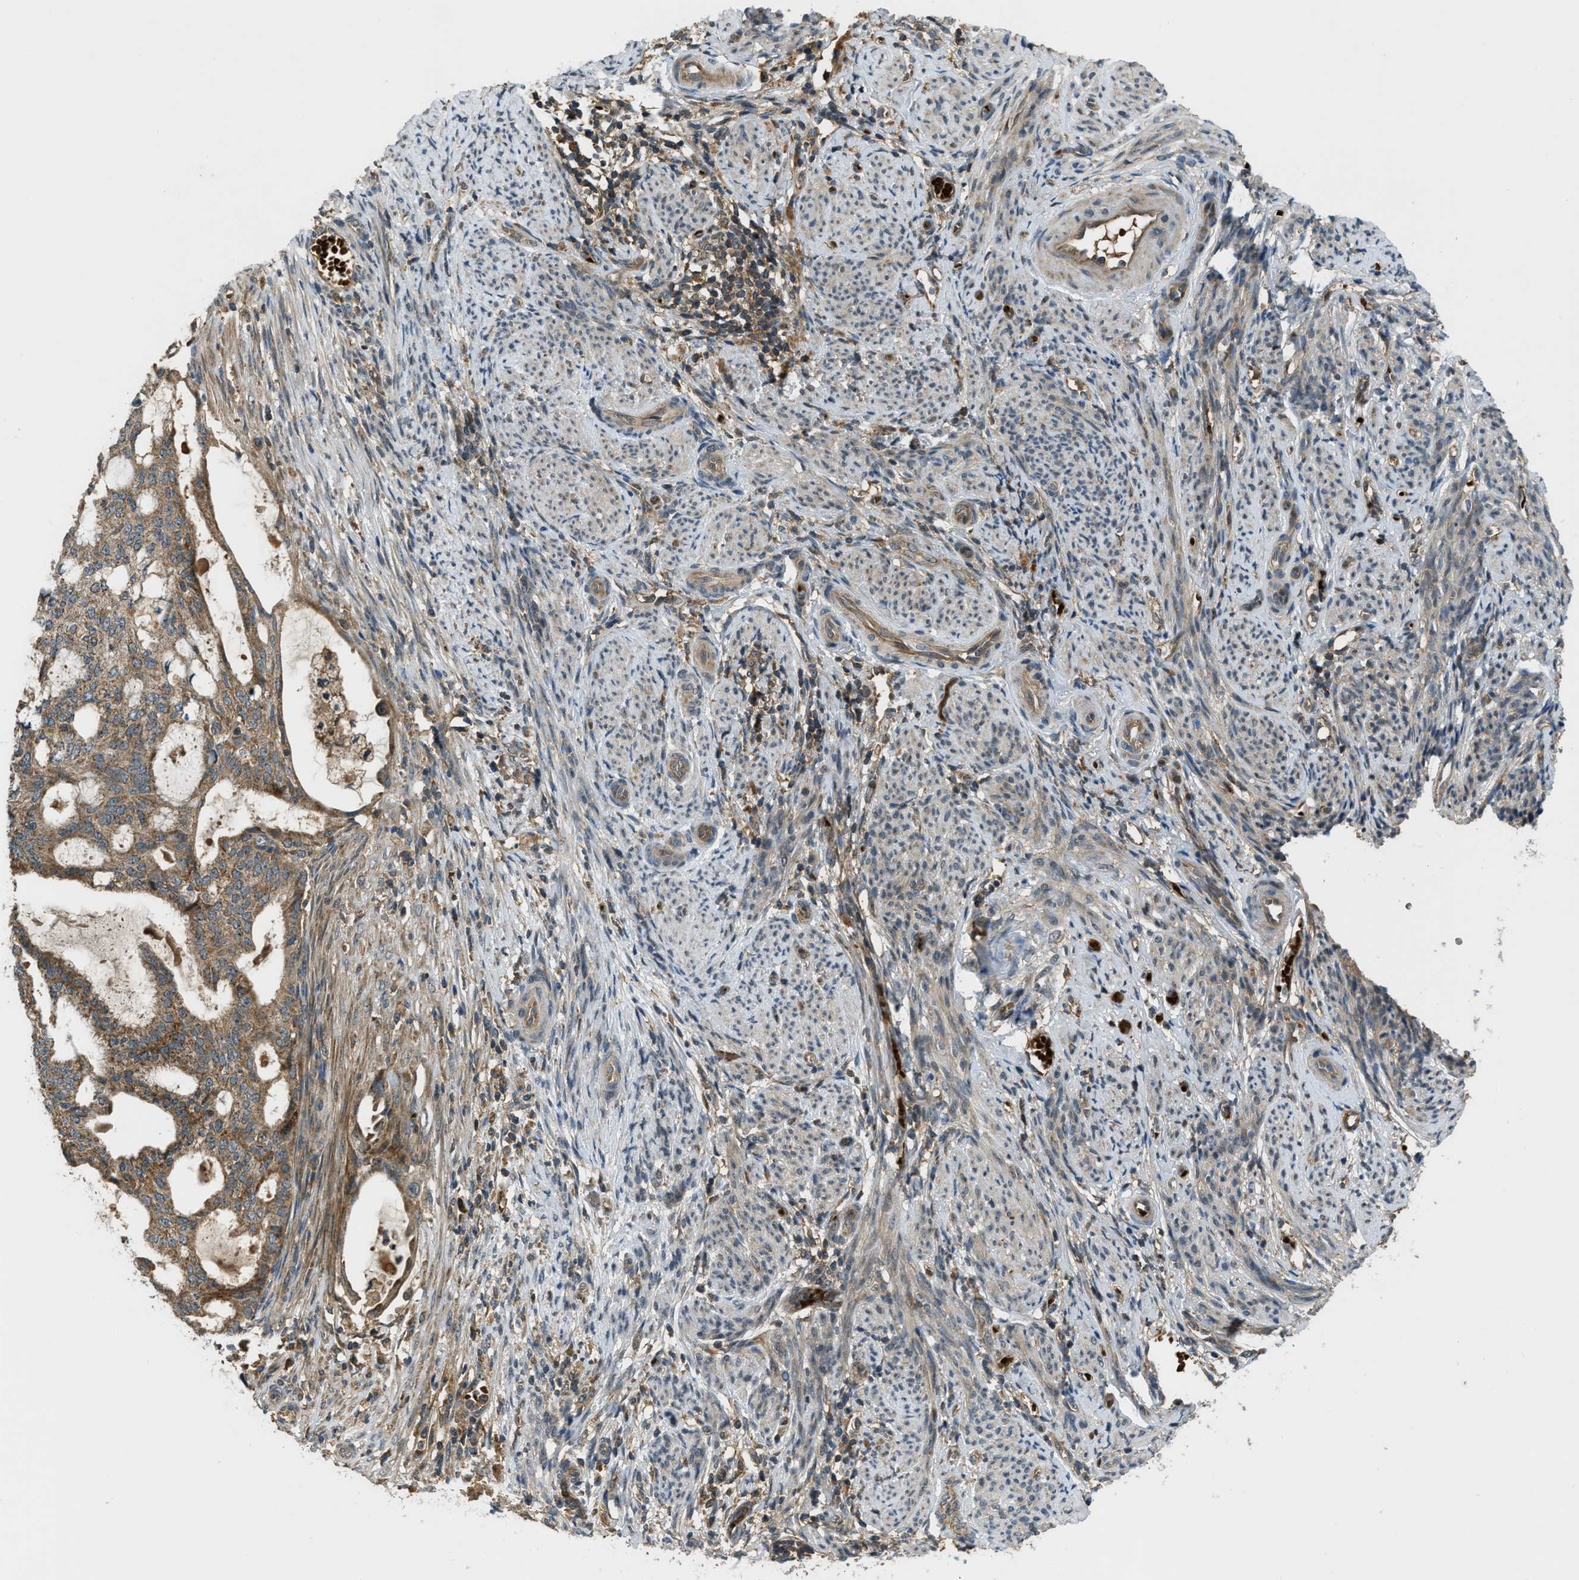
{"staining": {"intensity": "moderate", "quantity": ">75%", "location": "cytoplasmic/membranous"}, "tissue": "endometrial cancer", "cell_type": "Tumor cells", "image_type": "cancer", "snomed": [{"axis": "morphology", "description": "Adenocarcinoma, NOS"}, {"axis": "topography", "description": "Endometrium"}], "caption": "Human endometrial cancer stained with a brown dye shows moderate cytoplasmic/membranous positive staining in approximately >75% of tumor cells.", "gene": "ZNF71", "patient": {"sex": "female", "age": 58}}